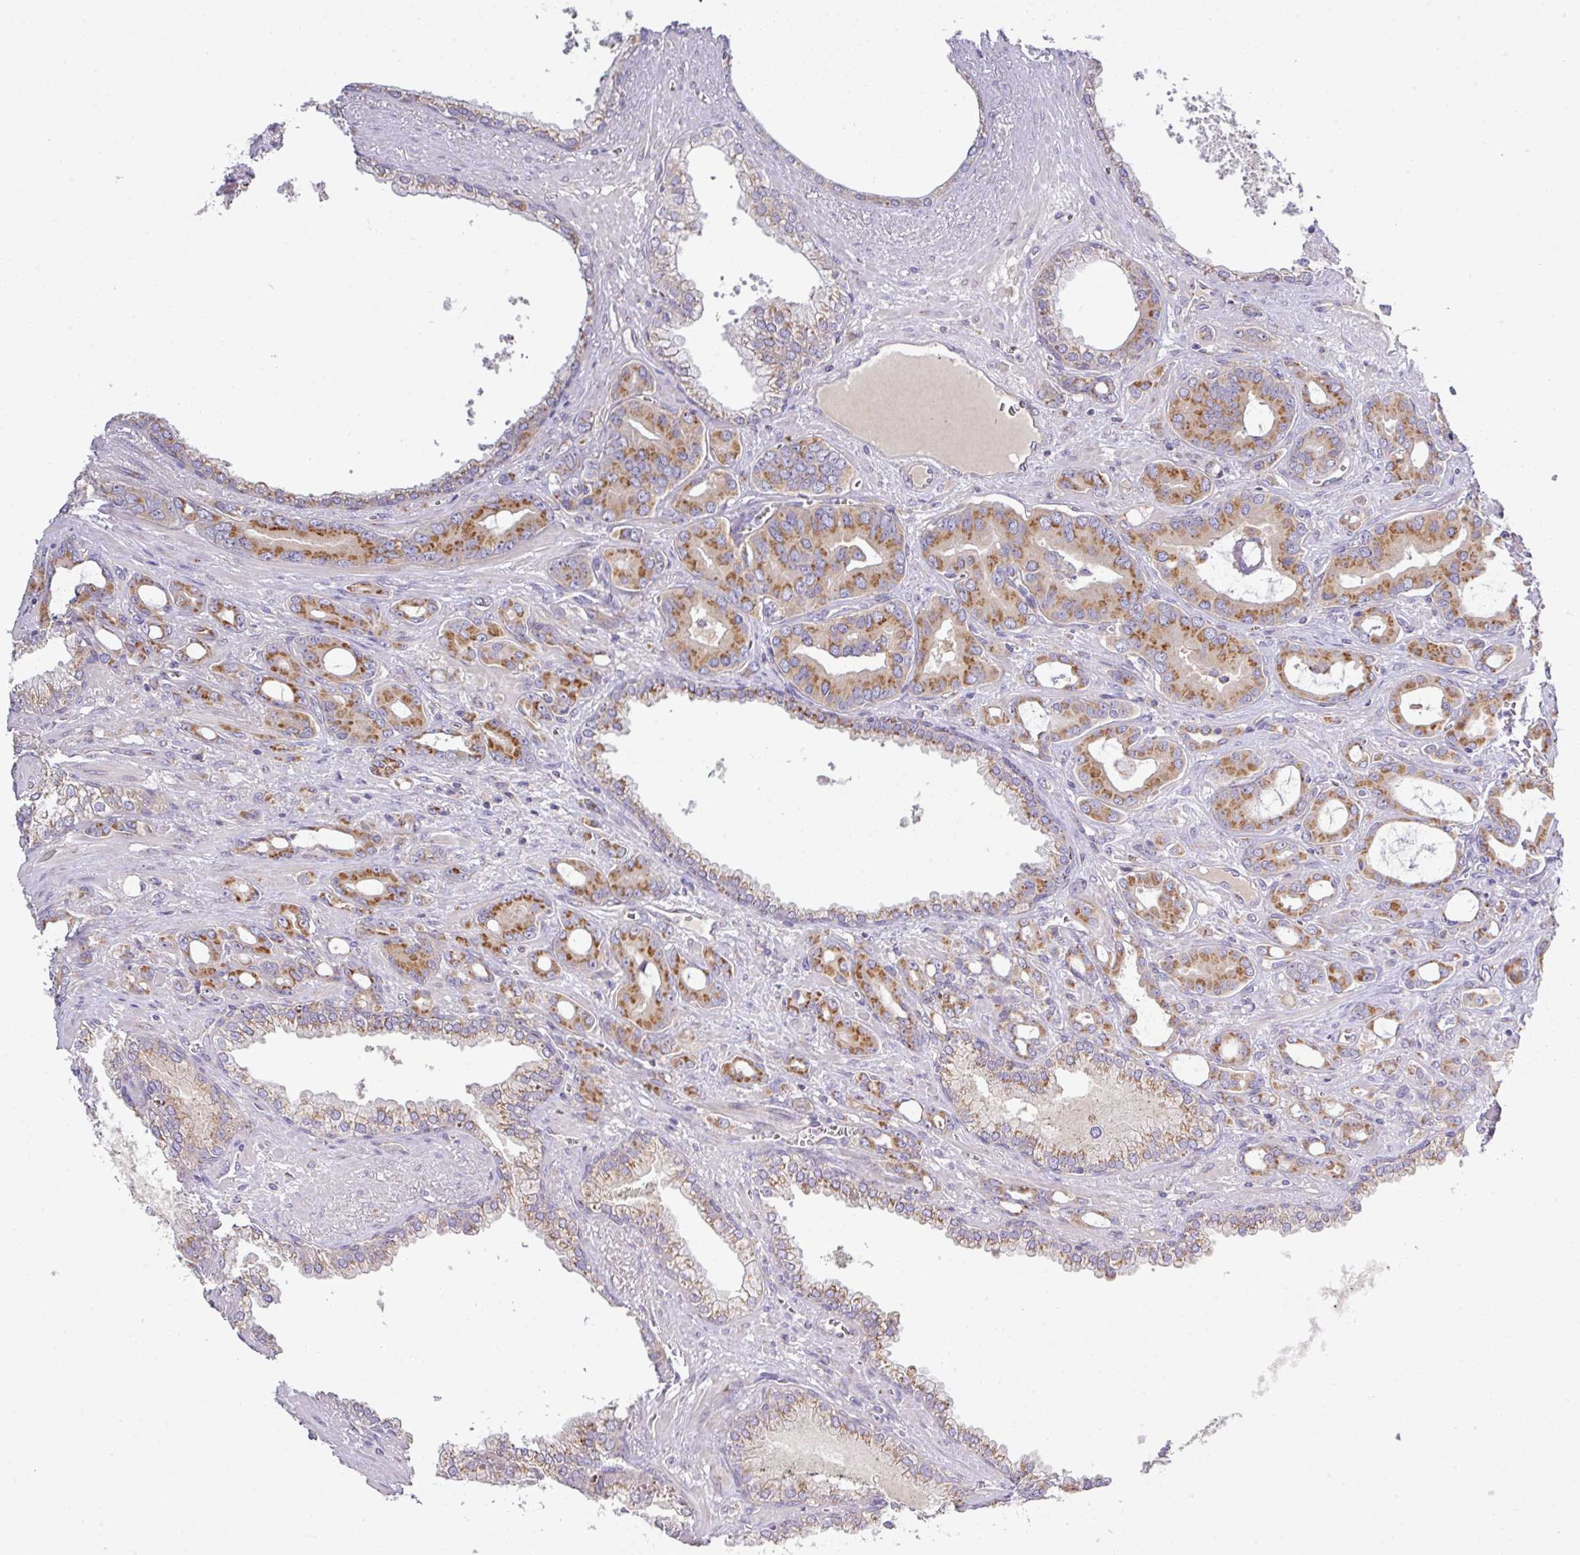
{"staining": {"intensity": "moderate", "quantity": ">75%", "location": "cytoplasmic/membranous"}, "tissue": "prostate cancer", "cell_type": "Tumor cells", "image_type": "cancer", "snomed": [{"axis": "morphology", "description": "Adenocarcinoma, High grade"}, {"axis": "topography", "description": "Prostate"}], "caption": "High-grade adenocarcinoma (prostate) stained with IHC reveals moderate cytoplasmic/membranous staining in approximately >75% of tumor cells.", "gene": "VTI1A", "patient": {"sex": "male", "age": 72}}